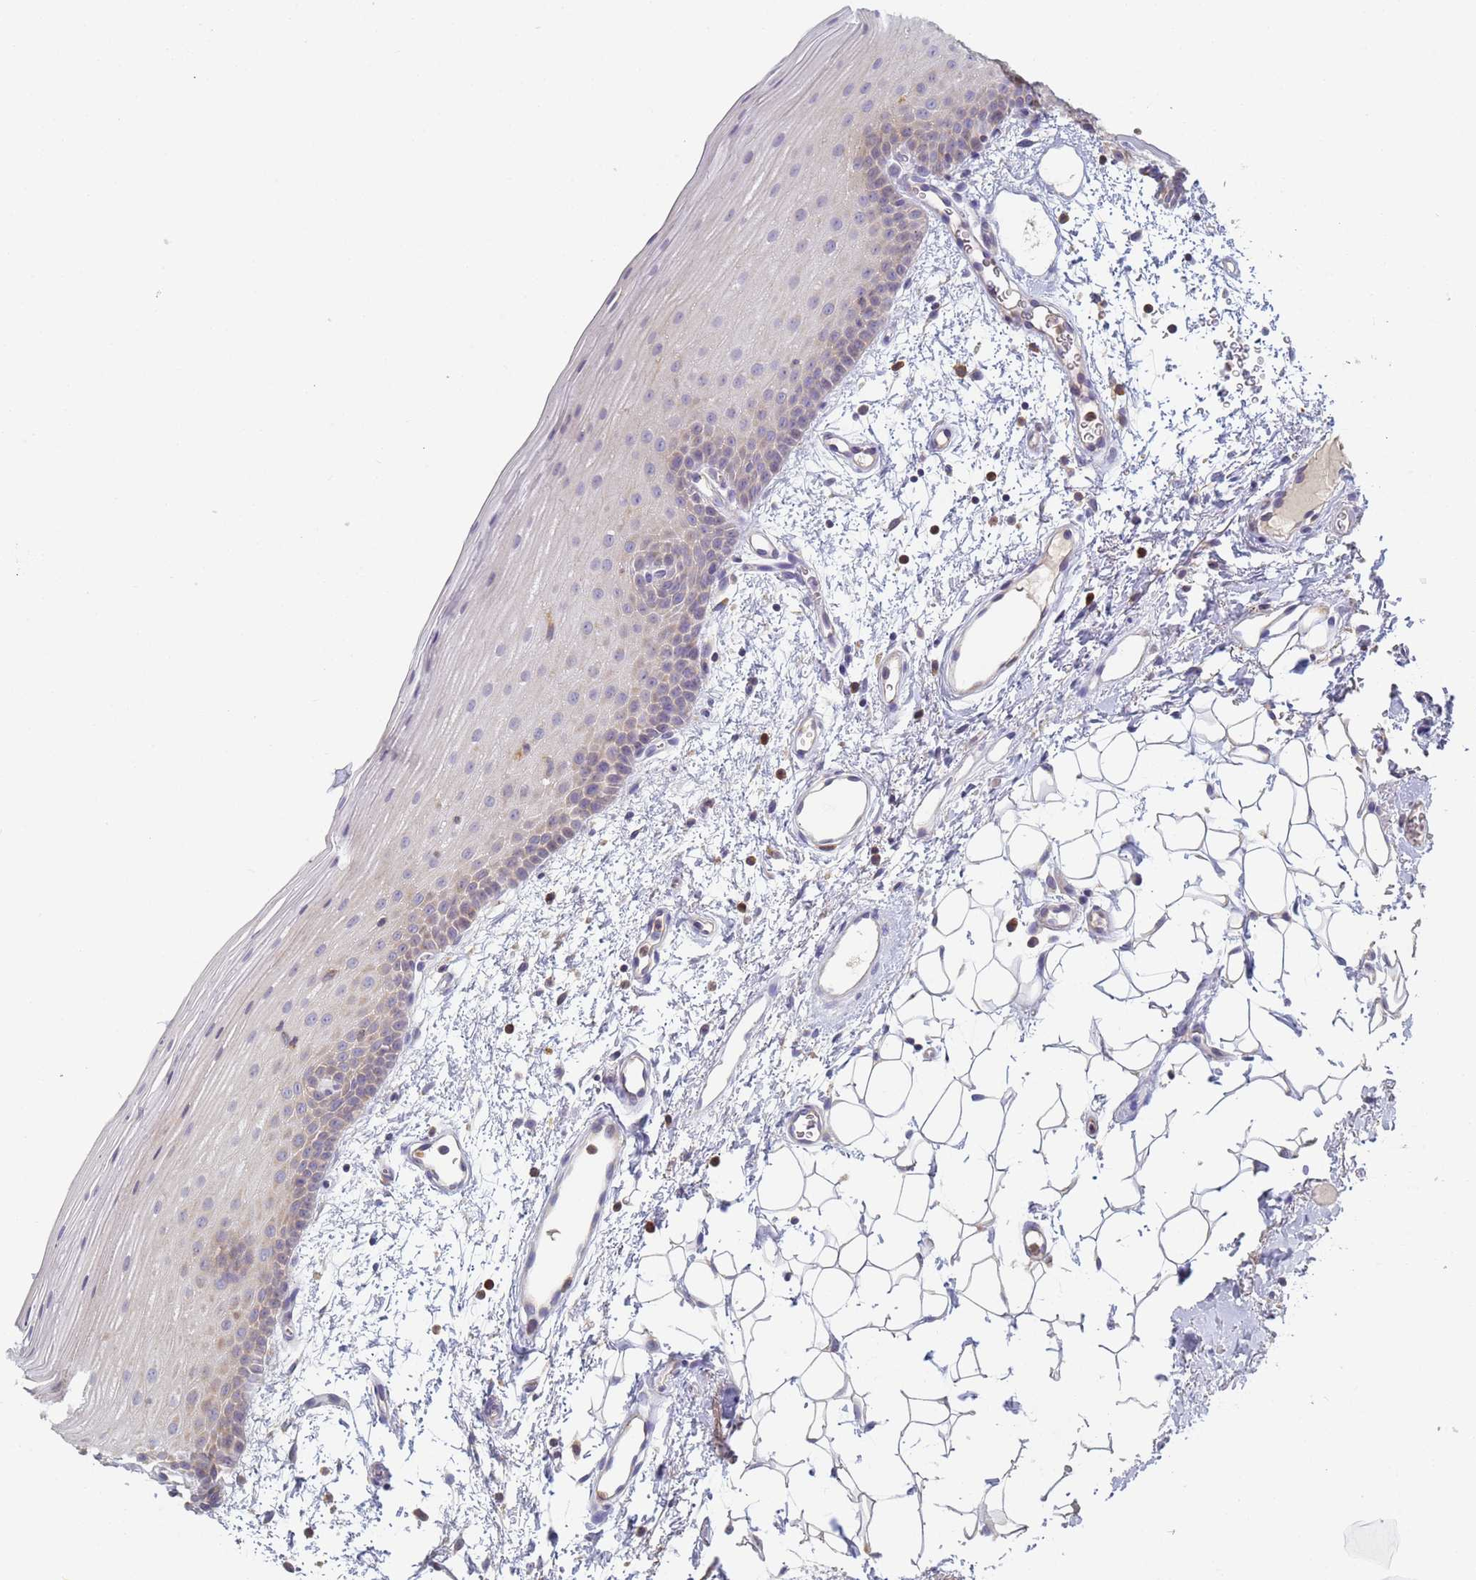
{"staining": {"intensity": "negative", "quantity": "none", "location": "none"}, "tissue": "oral mucosa", "cell_type": "Squamous epithelial cells", "image_type": "normal", "snomed": [{"axis": "morphology", "description": "Normal tissue, NOS"}, {"axis": "topography", "description": "Oral tissue"}], "caption": "This is a photomicrograph of IHC staining of benign oral mucosa, which shows no positivity in squamous epithelial cells. (DAB (3,3'-diaminobenzidine) immunohistochemistry visualized using brightfield microscopy, high magnification).", "gene": "CR1", "patient": {"sex": "male", "age": 68}}